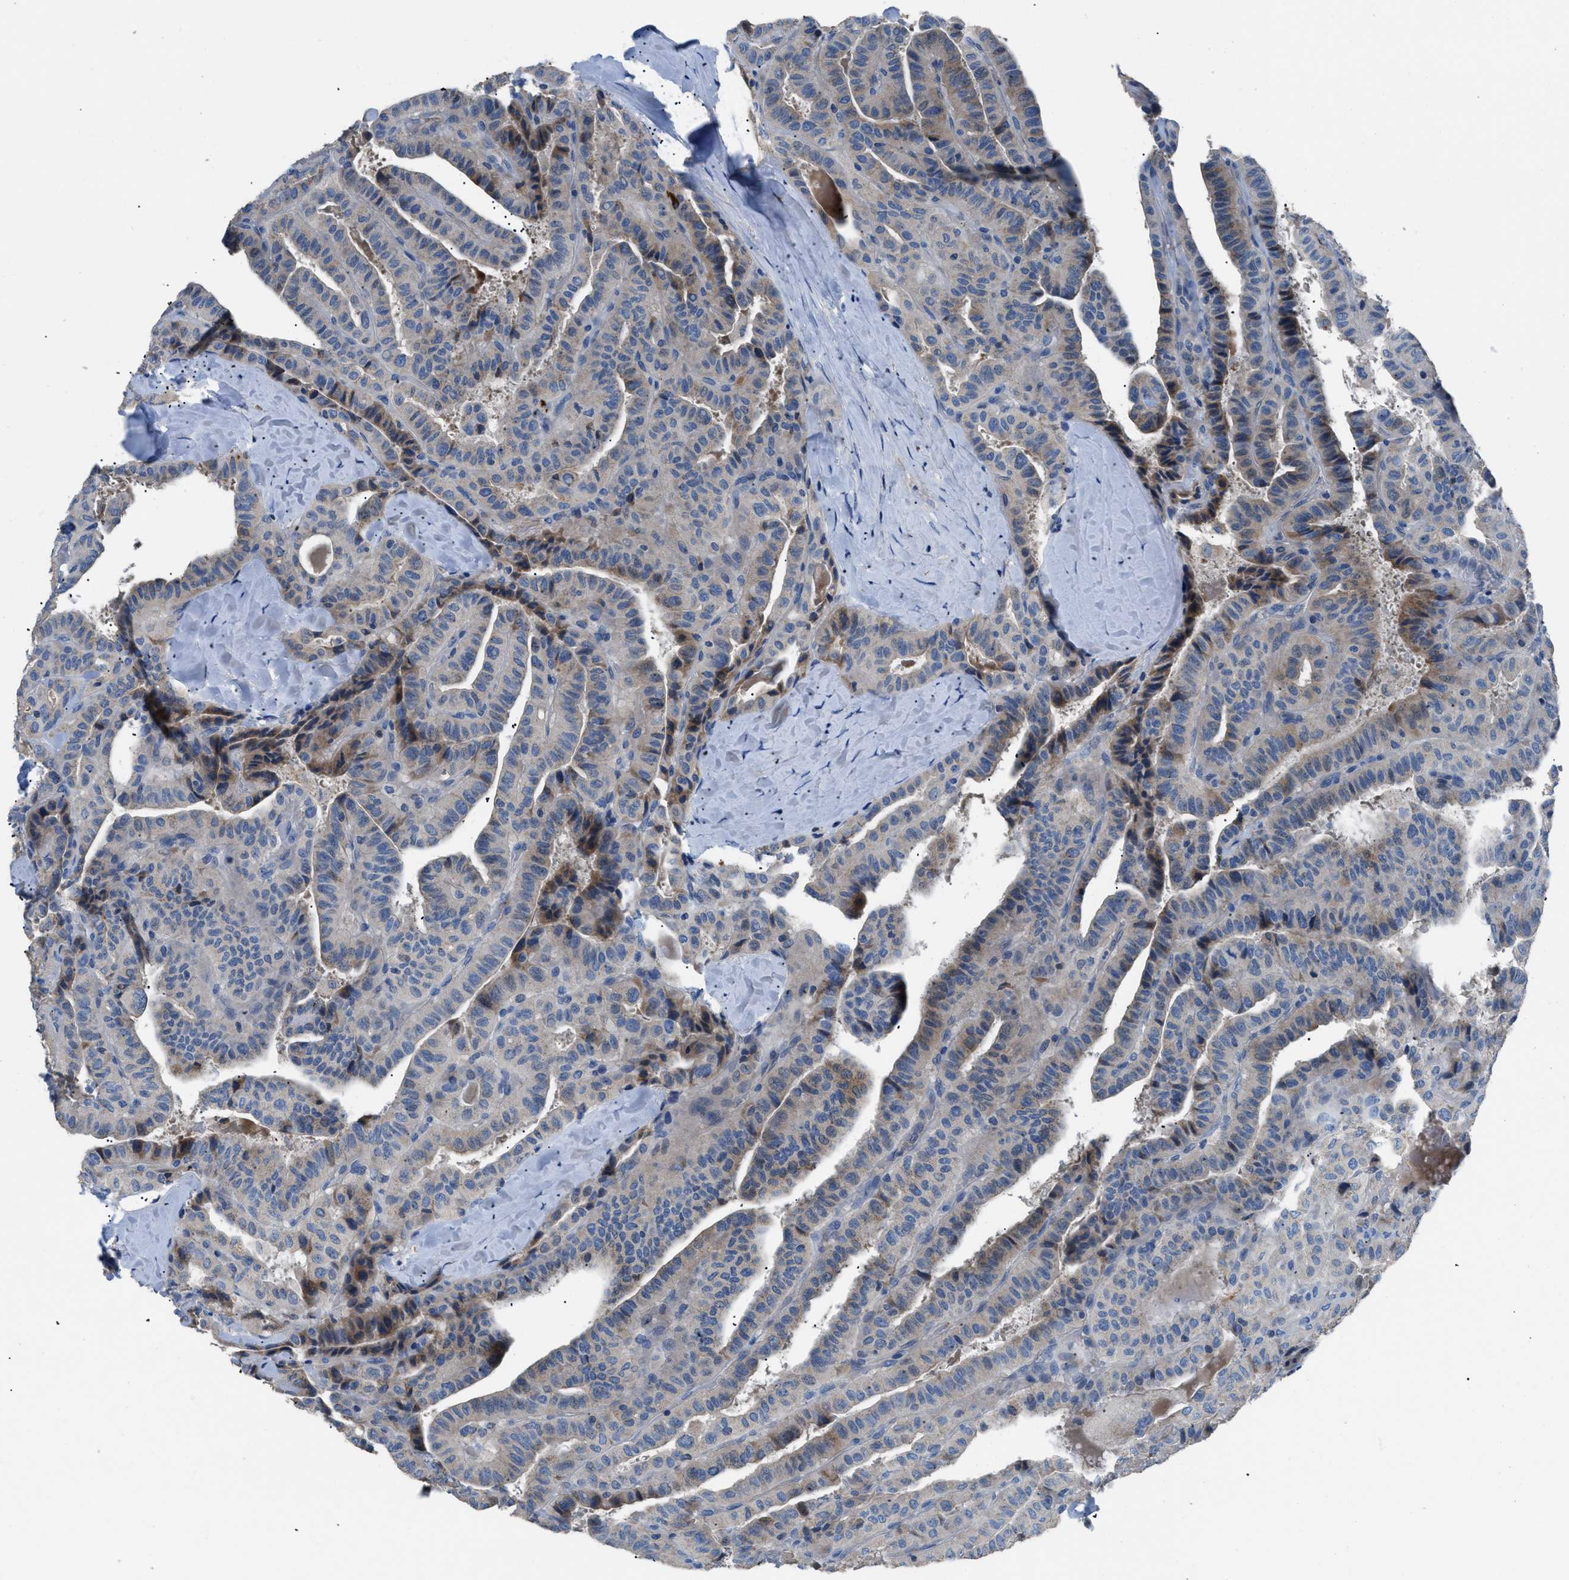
{"staining": {"intensity": "moderate", "quantity": "<25%", "location": "cytoplasmic/membranous"}, "tissue": "thyroid cancer", "cell_type": "Tumor cells", "image_type": "cancer", "snomed": [{"axis": "morphology", "description": "Papillary adenocarcinoma, NOS"}, {"axis": "topography", "description": "Thyroid gland"}], "caption": "A high-resolution photomicrograph shows immunohistochemistry (IHC) staining of thyroid cancer, which exhibits moderate cytoplasmic/membranous expression in about <25% of tumor cells.", "gene": "SGCZ", "patient": {"sex": "male", "age": 77}}